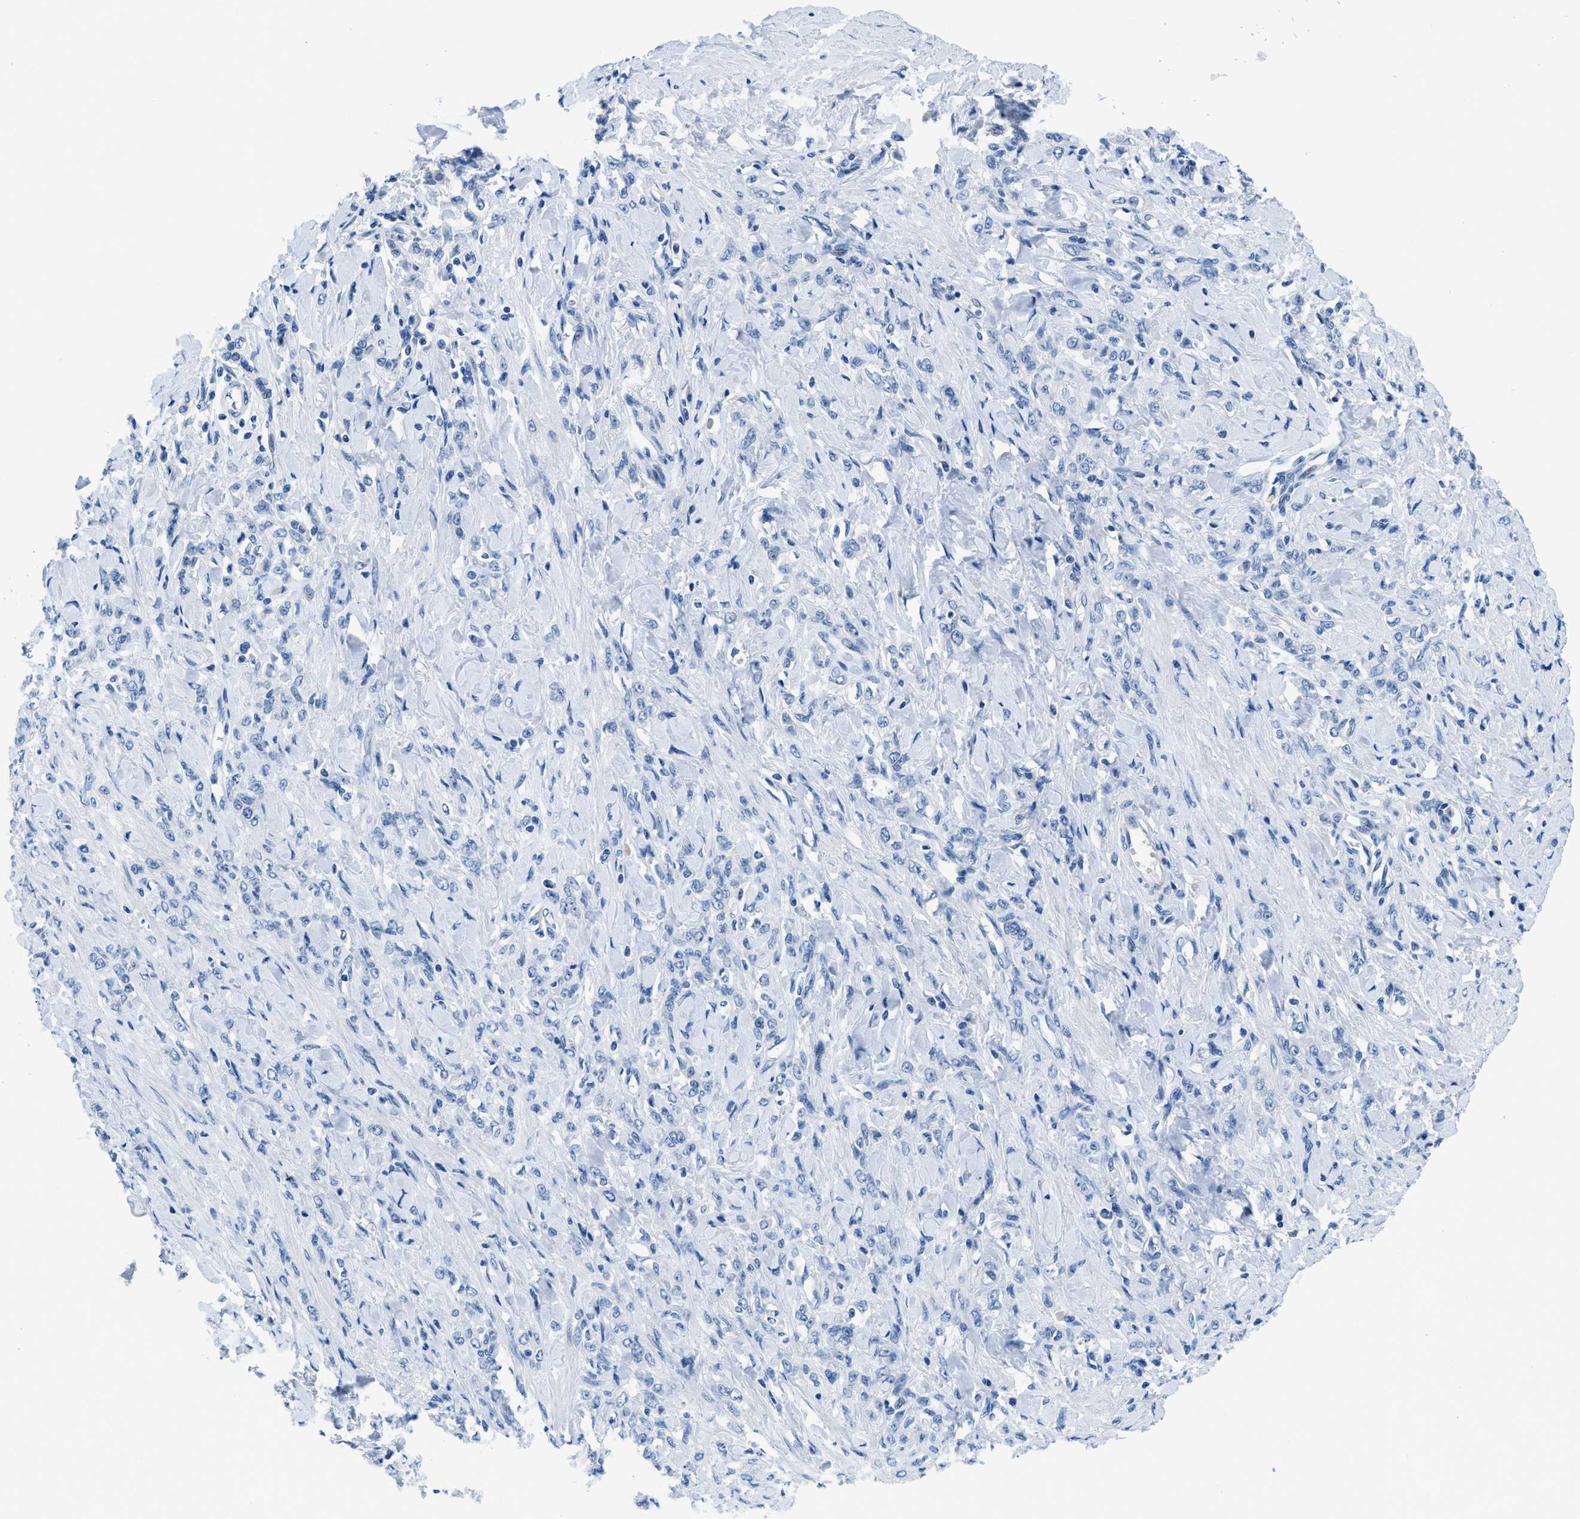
{"staining": {"intensity": "negative", "quantity": "none", "location": "none"}, "tissue": "stomach cancer", "cell_type": "Tumor cells", "image_type": "cancer", "snomed": [{"axis": "morphology", "description": "Adenocarcinoma, NOS"}, {"axis": "topography", "description": "Stomach"}], "caption": "Human stomach cancer stained for a protein using immunohistochemistry (IHC) reveals no staining in tumor cells.", "gene": "MBL2", "patient": {"sex": "male", "age": 82}}